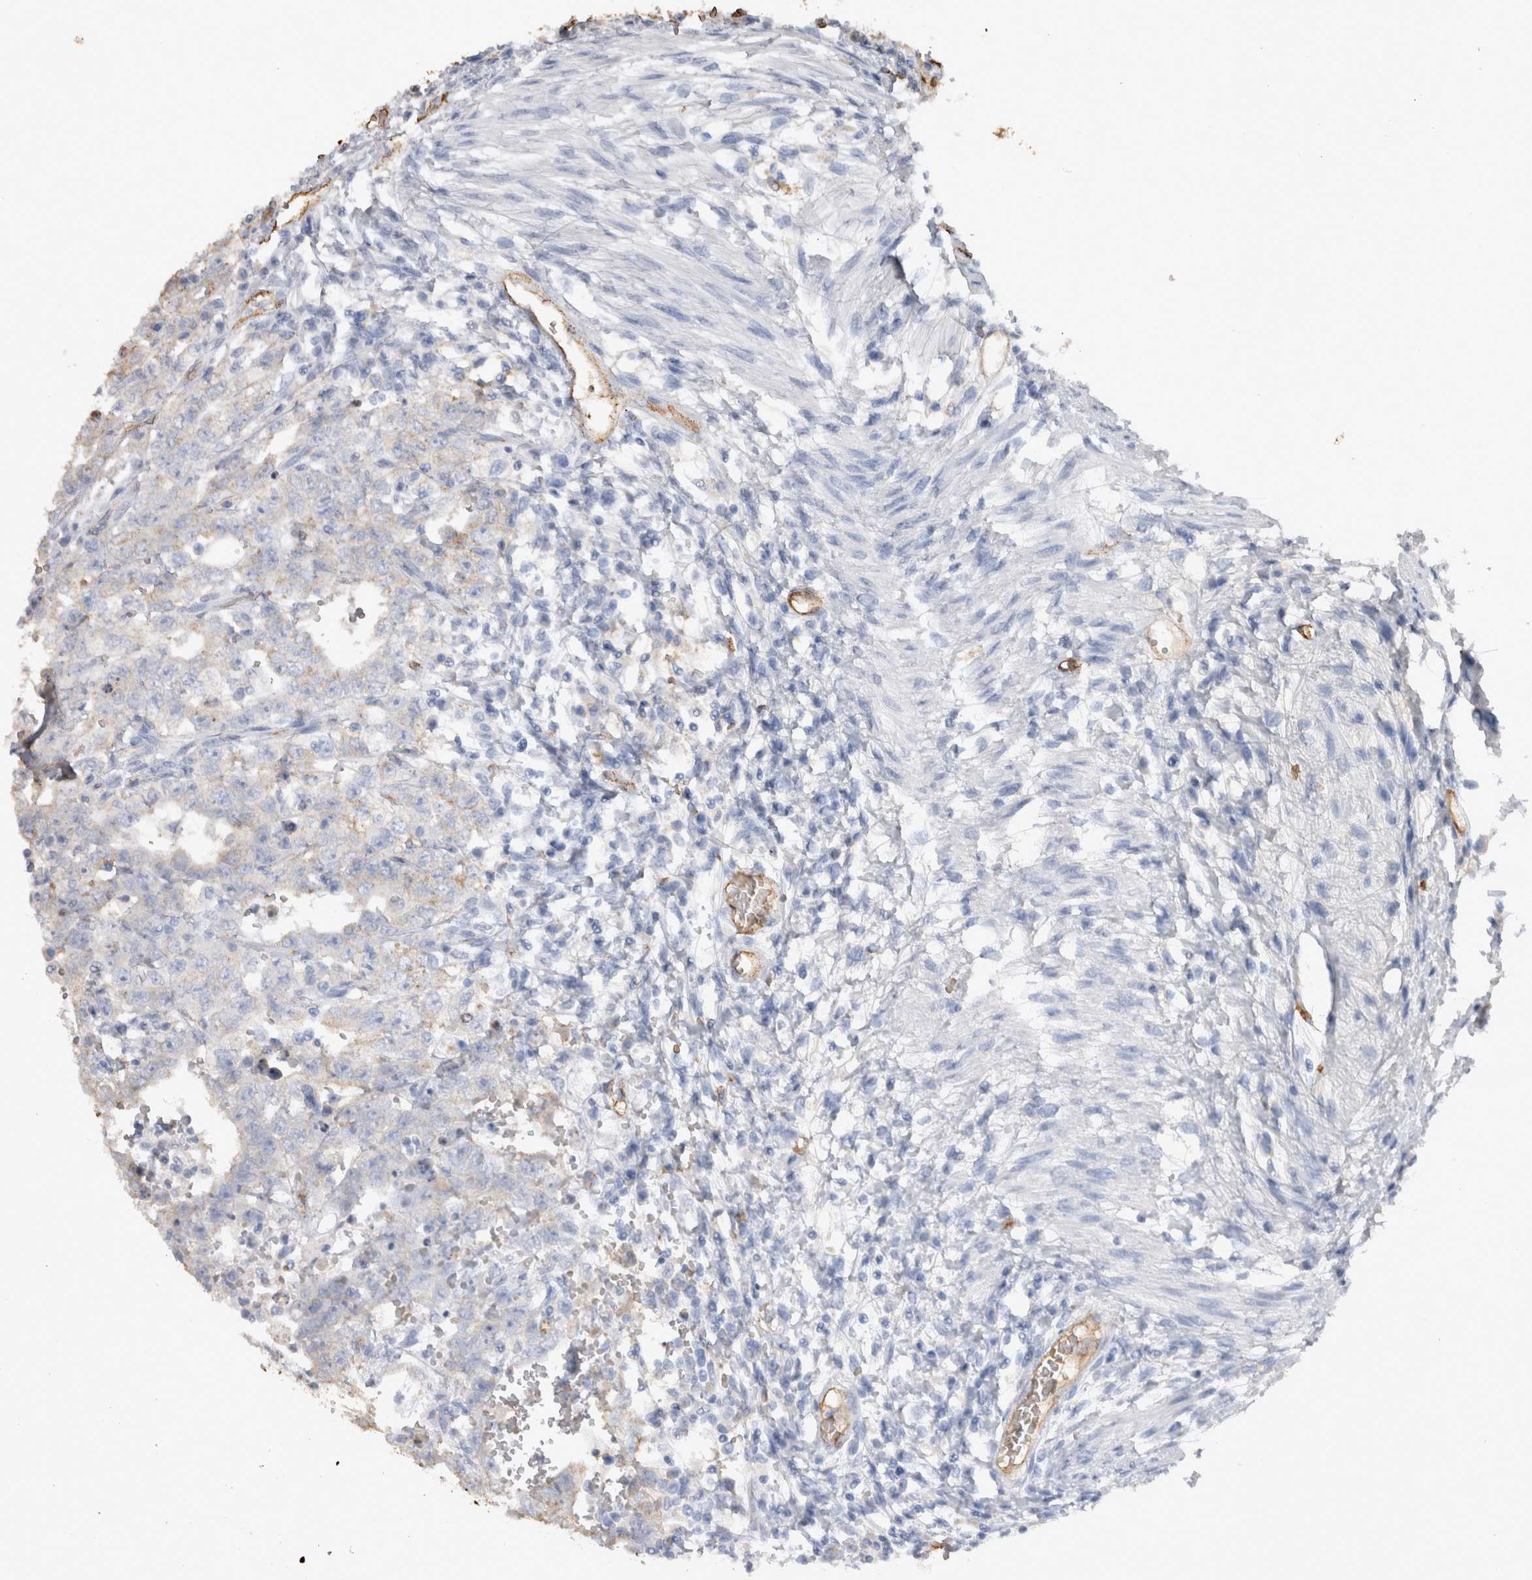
{"staining": {"intensity": "negative", "quantity": "none", "location": "none"}, "tissue": "testis cancer", "cell_type": "Tumor cells", "image_type": "cancer", "snomed": [{"axis": "morphology", "description": "Carcinoma, Embryonal, NOS"}, {"axis": "topography", "description": "Testis"}], "caption": "Tumor cells are negative for brown protein staining in embryonal carcinoma (testis).", "gene": "IL17RC", "patient": {"sex": "male", "age": 26}}